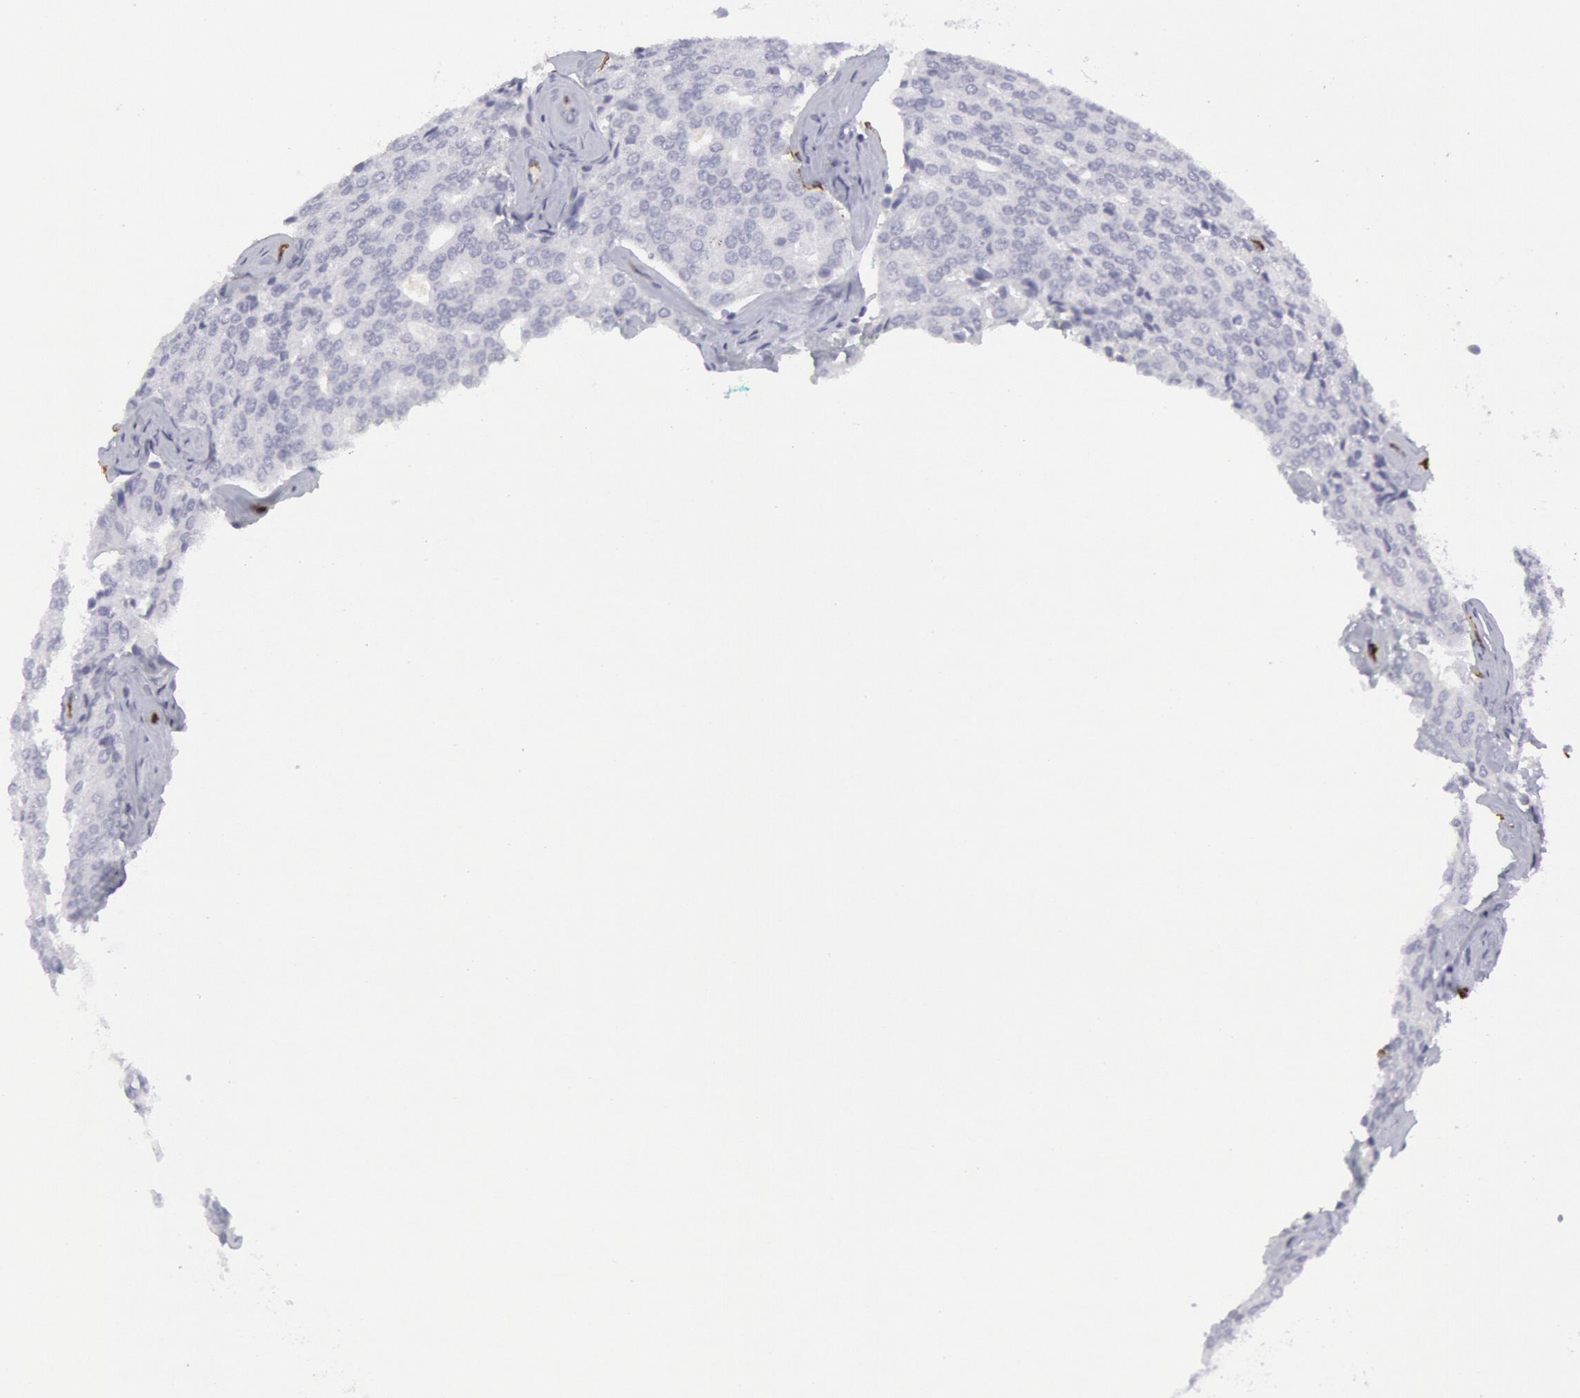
{"staining": {"intensity": "negative", "quantity": "none", "location": "none"}, "tissue": "prostate cancer", "cell_type": "Tumor cells", "image_type": "cancer", "snomed": [{"axis": "morphology", "description": "Adenocarcinoma, High grade"}, {"axis": "topography", "description": "Prostate"}], "caption": "This micrograph is of prostate cancer stained with immunohistochemistry (IHC) to label a protein in brown with the nuclei are counter-stained blue. There is no positivity in tumor cells.", "gene": "CDH13", "patient": {"sex": "male", "age": 64}}